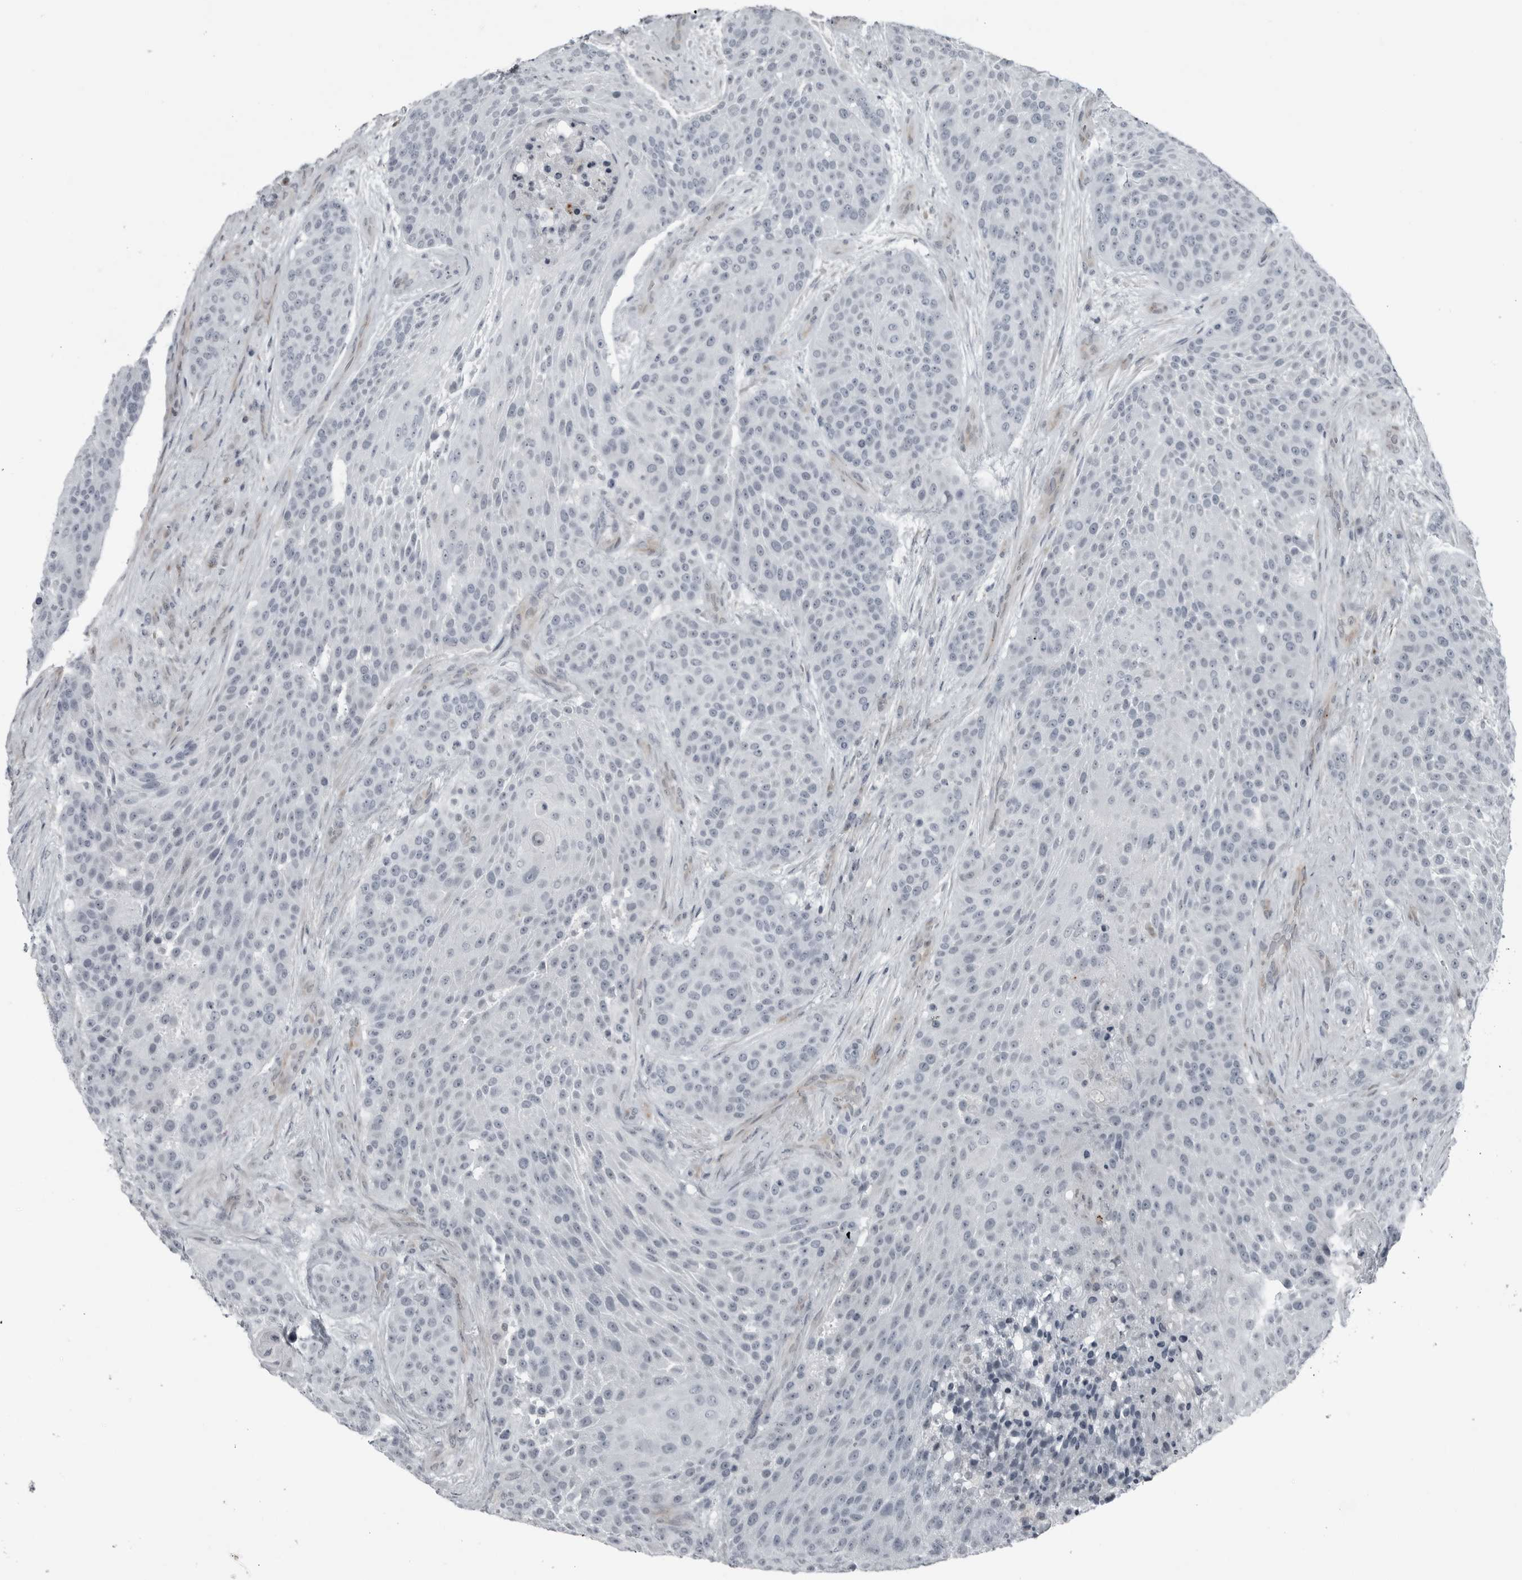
{"staining": {"intensity": "negative", "quantity": "none", "location": "none"}, "tissue": "urothelial cancer", "cell_type": "Tumor cells", "image_type": "cancer", "snomed": [{"axis": "morphology", "description": "Urothelial carcinoma, High grade"}, {"axis": "topography", "description": "Urinary bladder"}], "caption": "Immunohistochemistry of human urothelial cancer reveals no staining in tumor cells.", "gene": "GAK", "patient": {"sex": "female", "age": 63}}